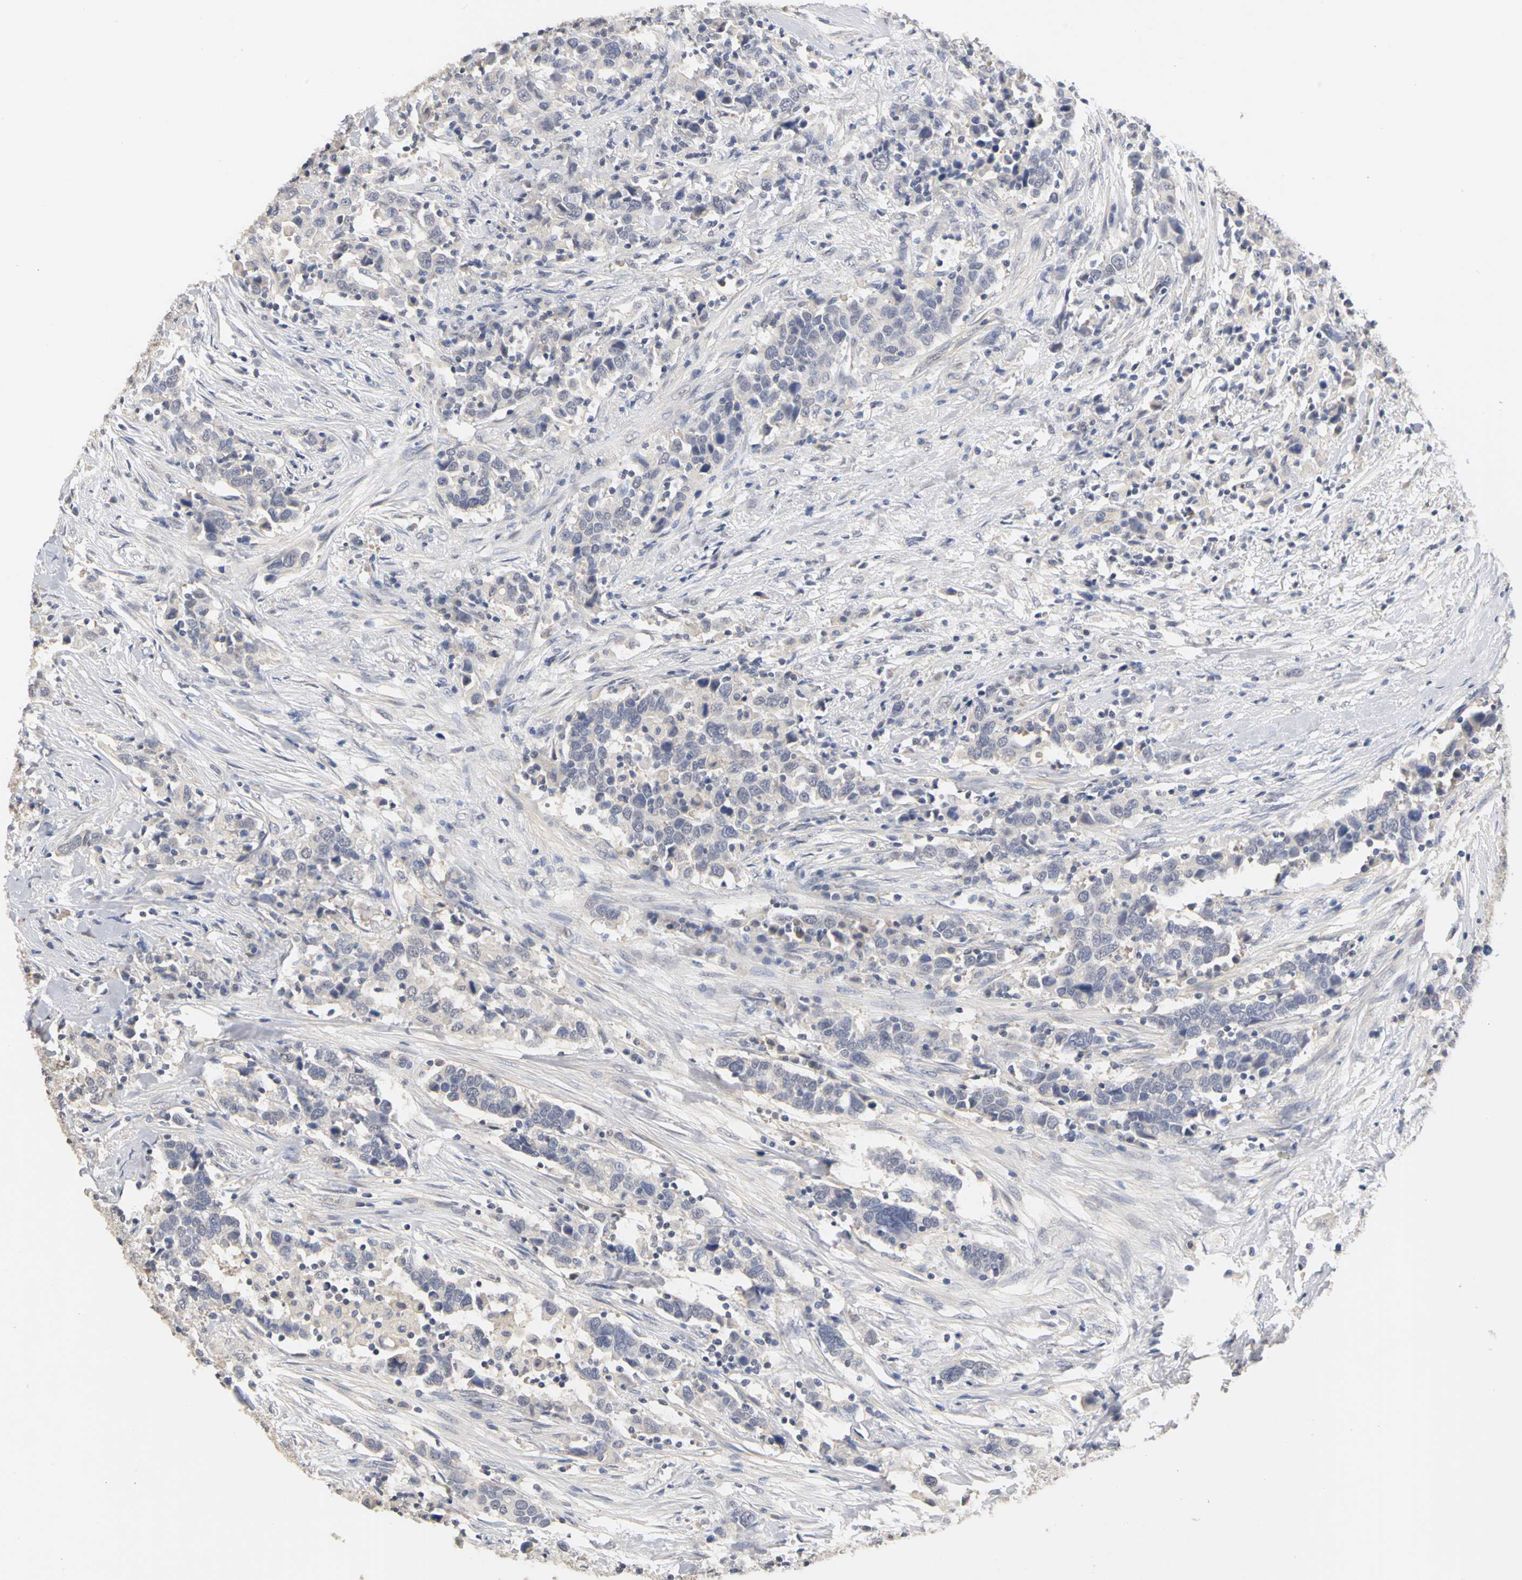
{"staining": {"intensity": "negative", "quantity": "none", "location": "none"}, "tissue": "urothelial cancer", "cell_type": "Tumor cells", "image_type": "cancer", "snomed": [{"axis": "morphology", "description": "Urothelial carcinoma, High grade"}, {"axis": "topography", "description": "Urinary bladder"}], "caption": "DAB (3,3'-diaminobenzidine) immunohistochemical staining of urothelial cancer demonstrates no significant positivity in tumor cells.", "gene": "PGR", "patient": {"sex": "male", "age": 61}}